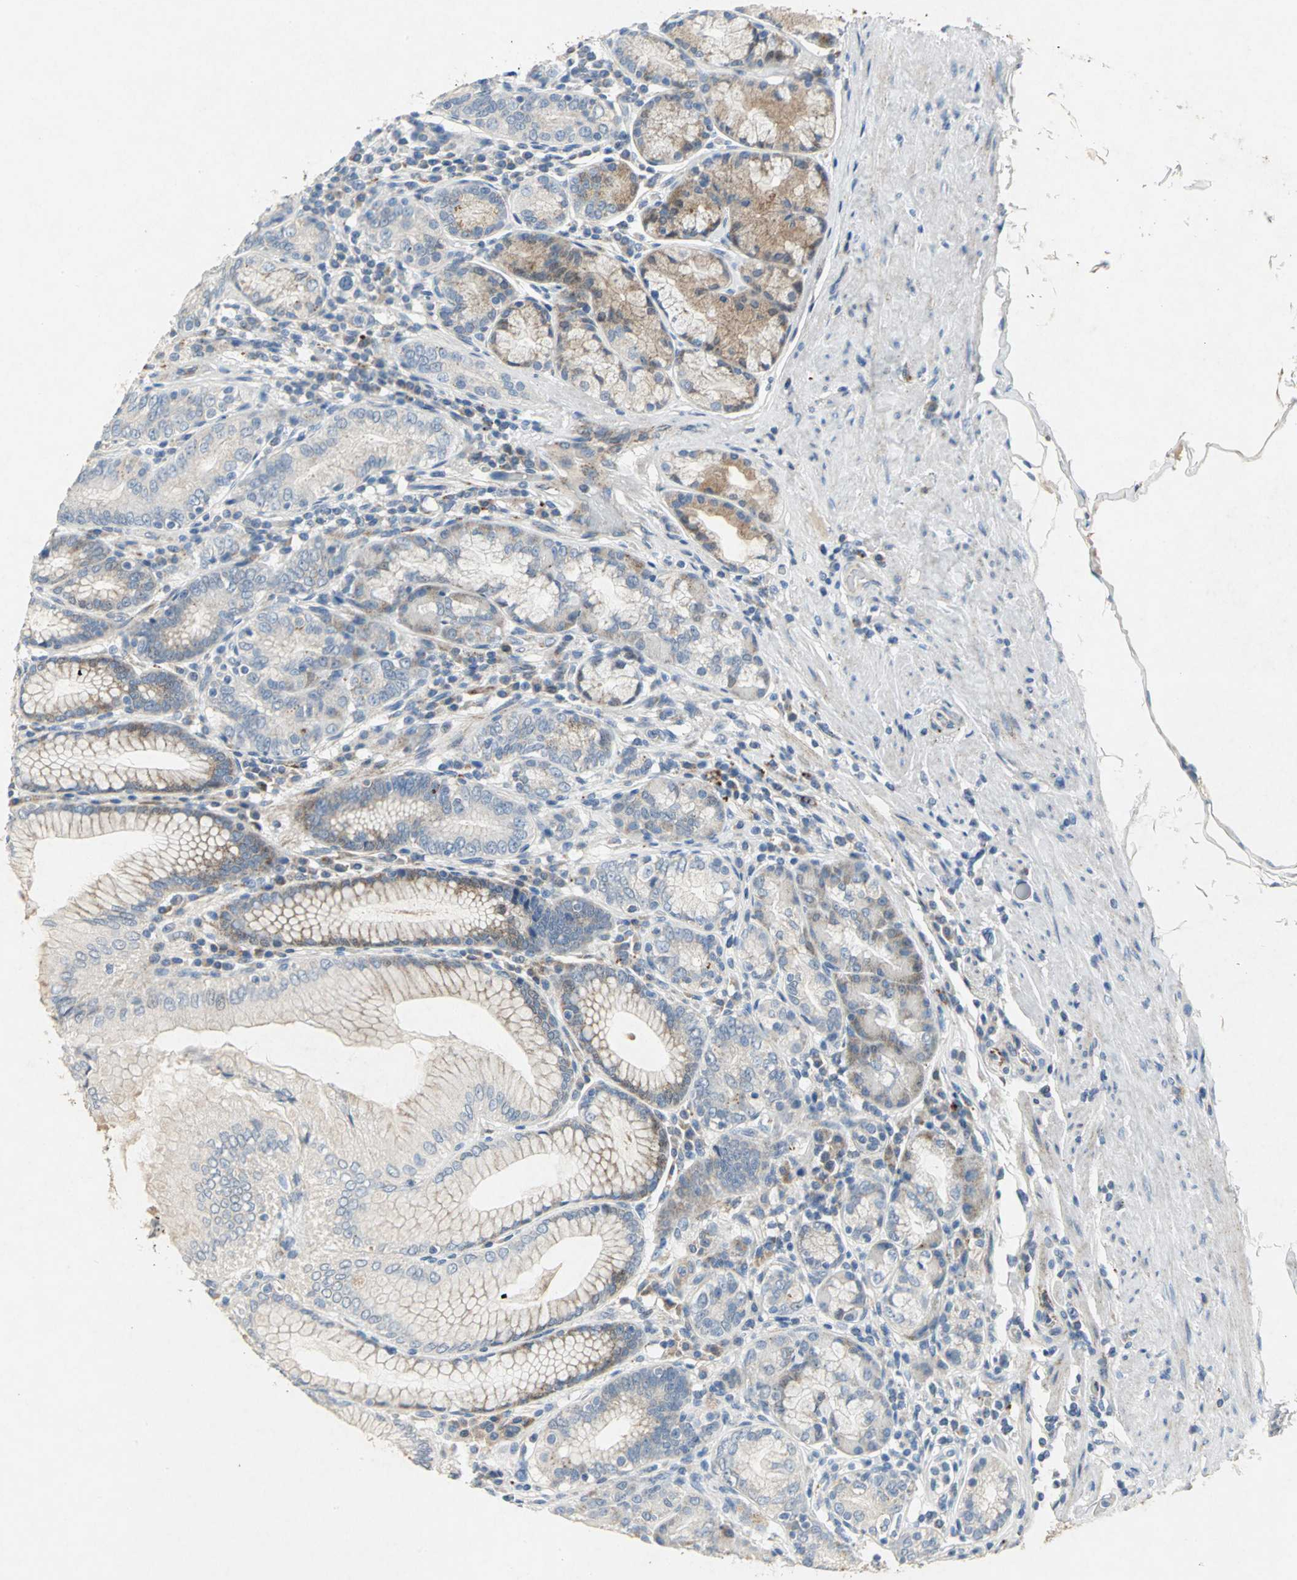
{"staining": {"intensity": "moderate", "quantity": ">75%", "location": "cytoplasmic/membranous"}, "tissue": "stomach", "cell_type": "Glandular cells", "image_type": "normal", "snomed": [{"axis": "morphology", "description": "Normal tissue, NOS"}, {"axis": "topography", "description": "Stomach, lower"}], "caption": "Moderate cytoplasmic/membranous expression for a protein is seen in approximately >75% of glandular cells of unremarkable stomach using immunohistochemistry.", "gene": "SPPL2B", "patient": {"sex": "female", "age": 76}}